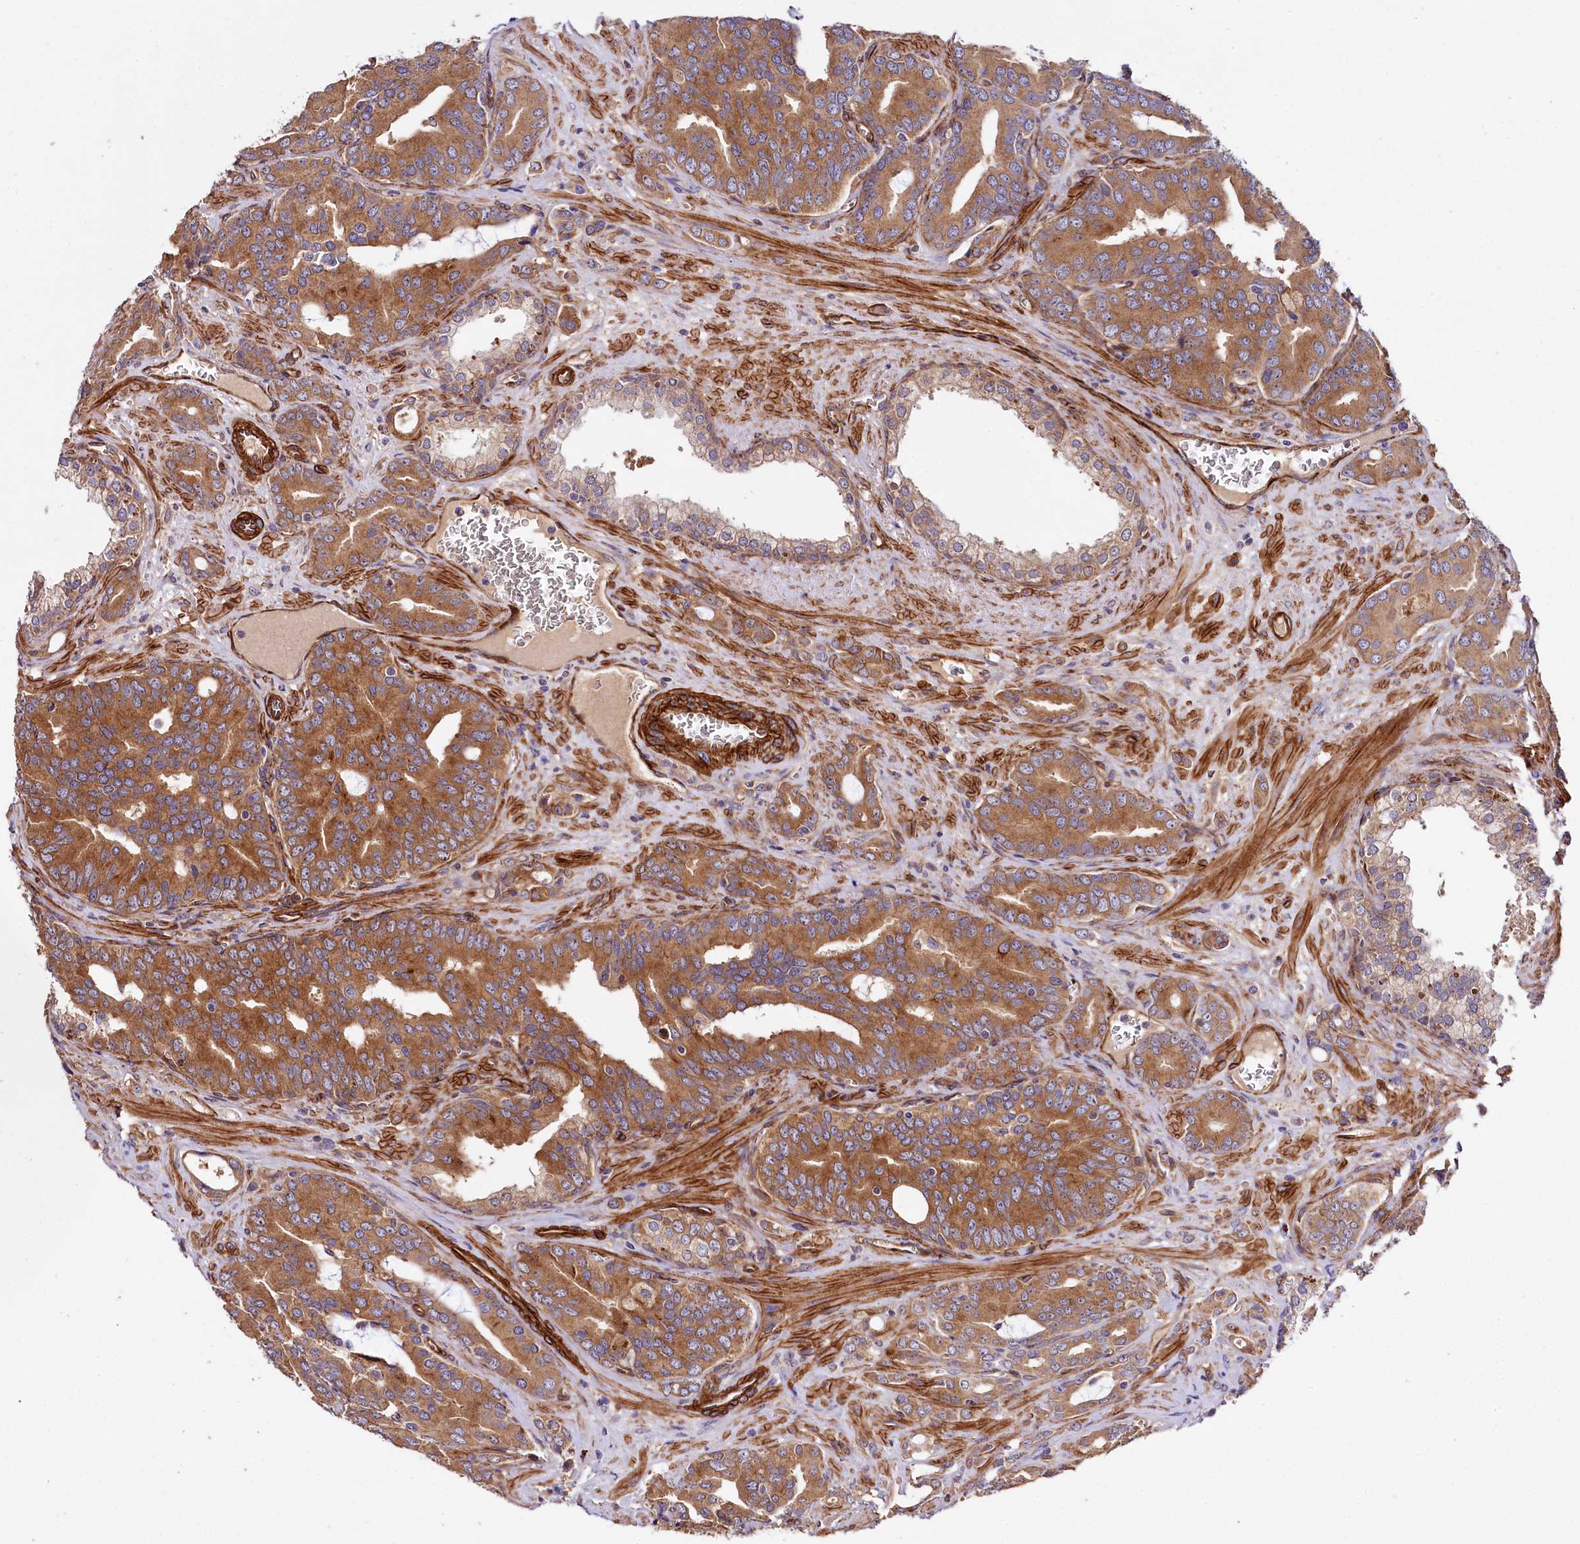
{"staining": {"intensity": "moderate", "quantity": ">75%", "location": "cytoplasmic/membranous"}, "tissue": "prostate cancer", "cell_type": "Tumor cells", "image_type": "cancer", "snomed": [{"axis": "morphology", "description": "Adenocarcinoma, High grade"}, {"axis": "topography", "description": "Prostate"}], "caption": "Human high-grade adenocarcinoma (prostate) stained with a protein marker exhibits moderate staining in tumor cells.", "gene": "SPATS2", "patient": {"sex": "male", "age": 72}}